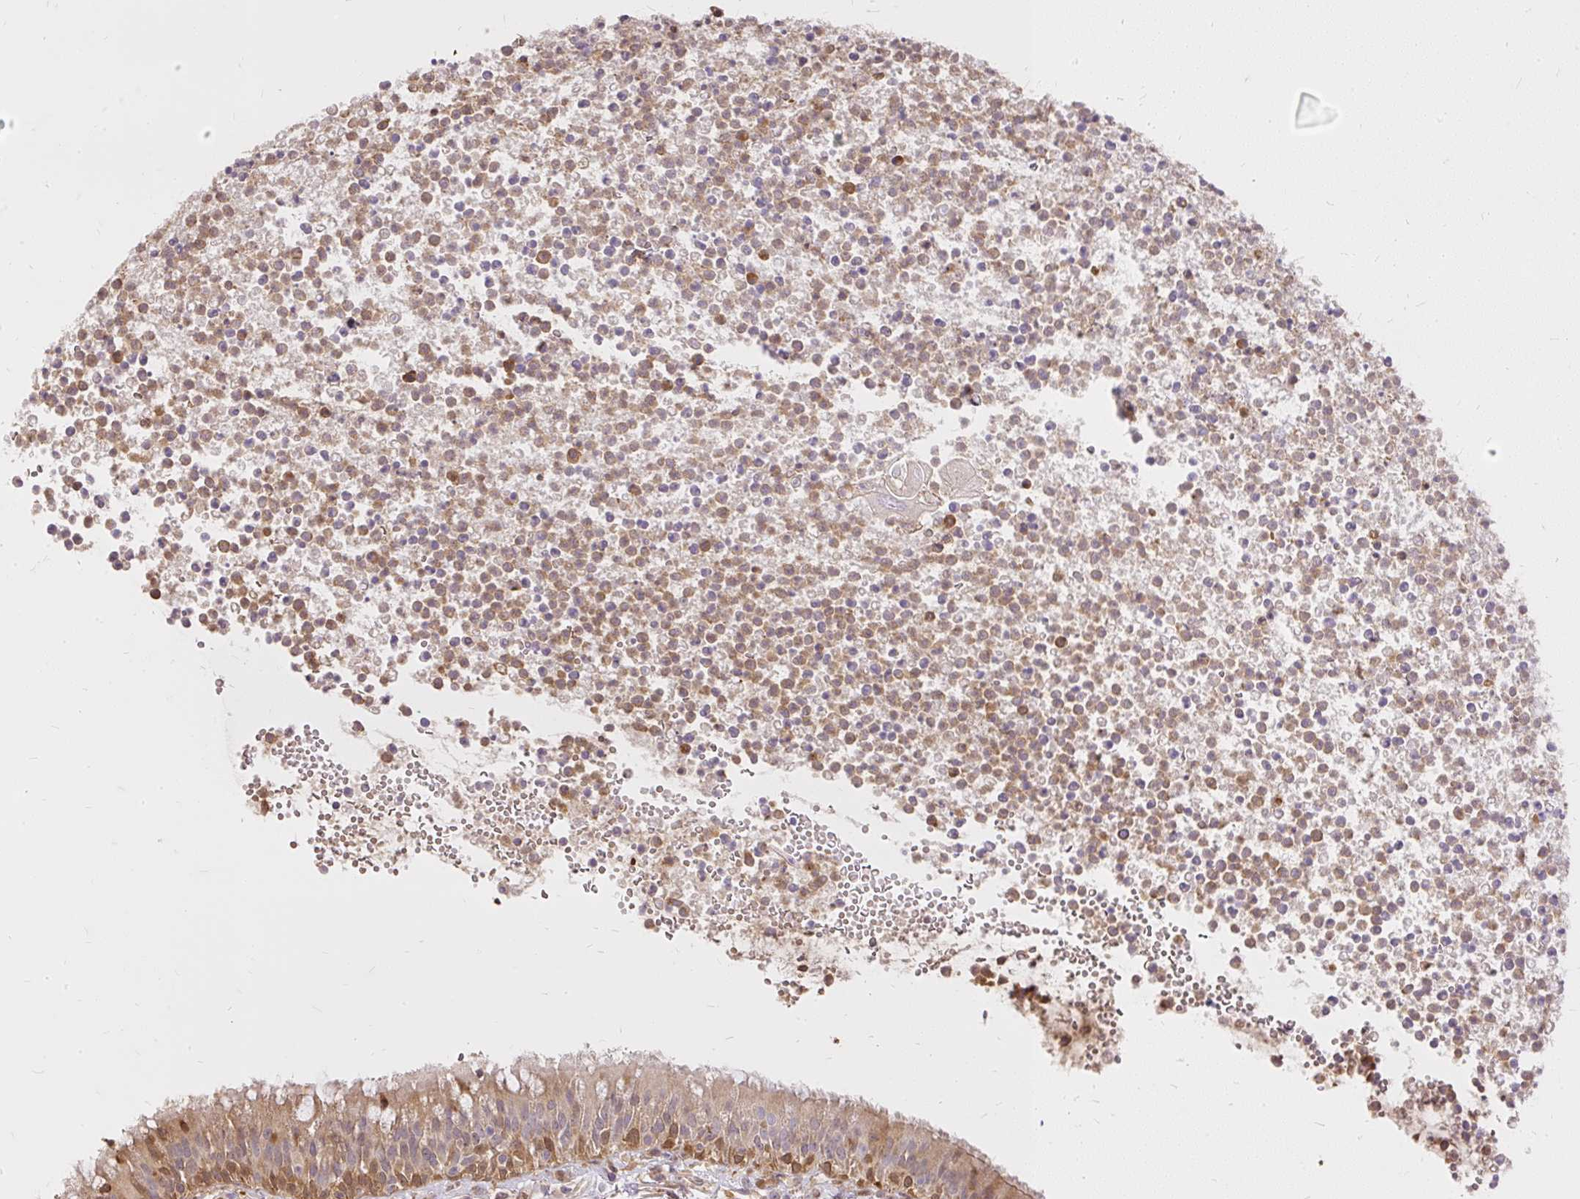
{"staining": {"intensity": "moderate", "quantity": ">75%", "location": "cytoplasmic/membranous"}, "tissue": "bronchus", "cell_type": "Respiratory epithelial cells", "image_type": "normal", "snomed": [{"axis": "morphology", "description": "Normal tissue, NOS"}, {"axis": "topography", "description": "Cartilage tissue"}, {"axis": "topography", "description": "Bronchus"}], "caption": "Moderate cytoplasmic/membranous protein positivity is appreciated in approximately >75% of respiratory epithelial cells in bronchus. (brown staining indicates protein expression, while blue staining denotes nuclei).", "gene": "AP5S1", "patient": {"sex": "male", "age": 56}}